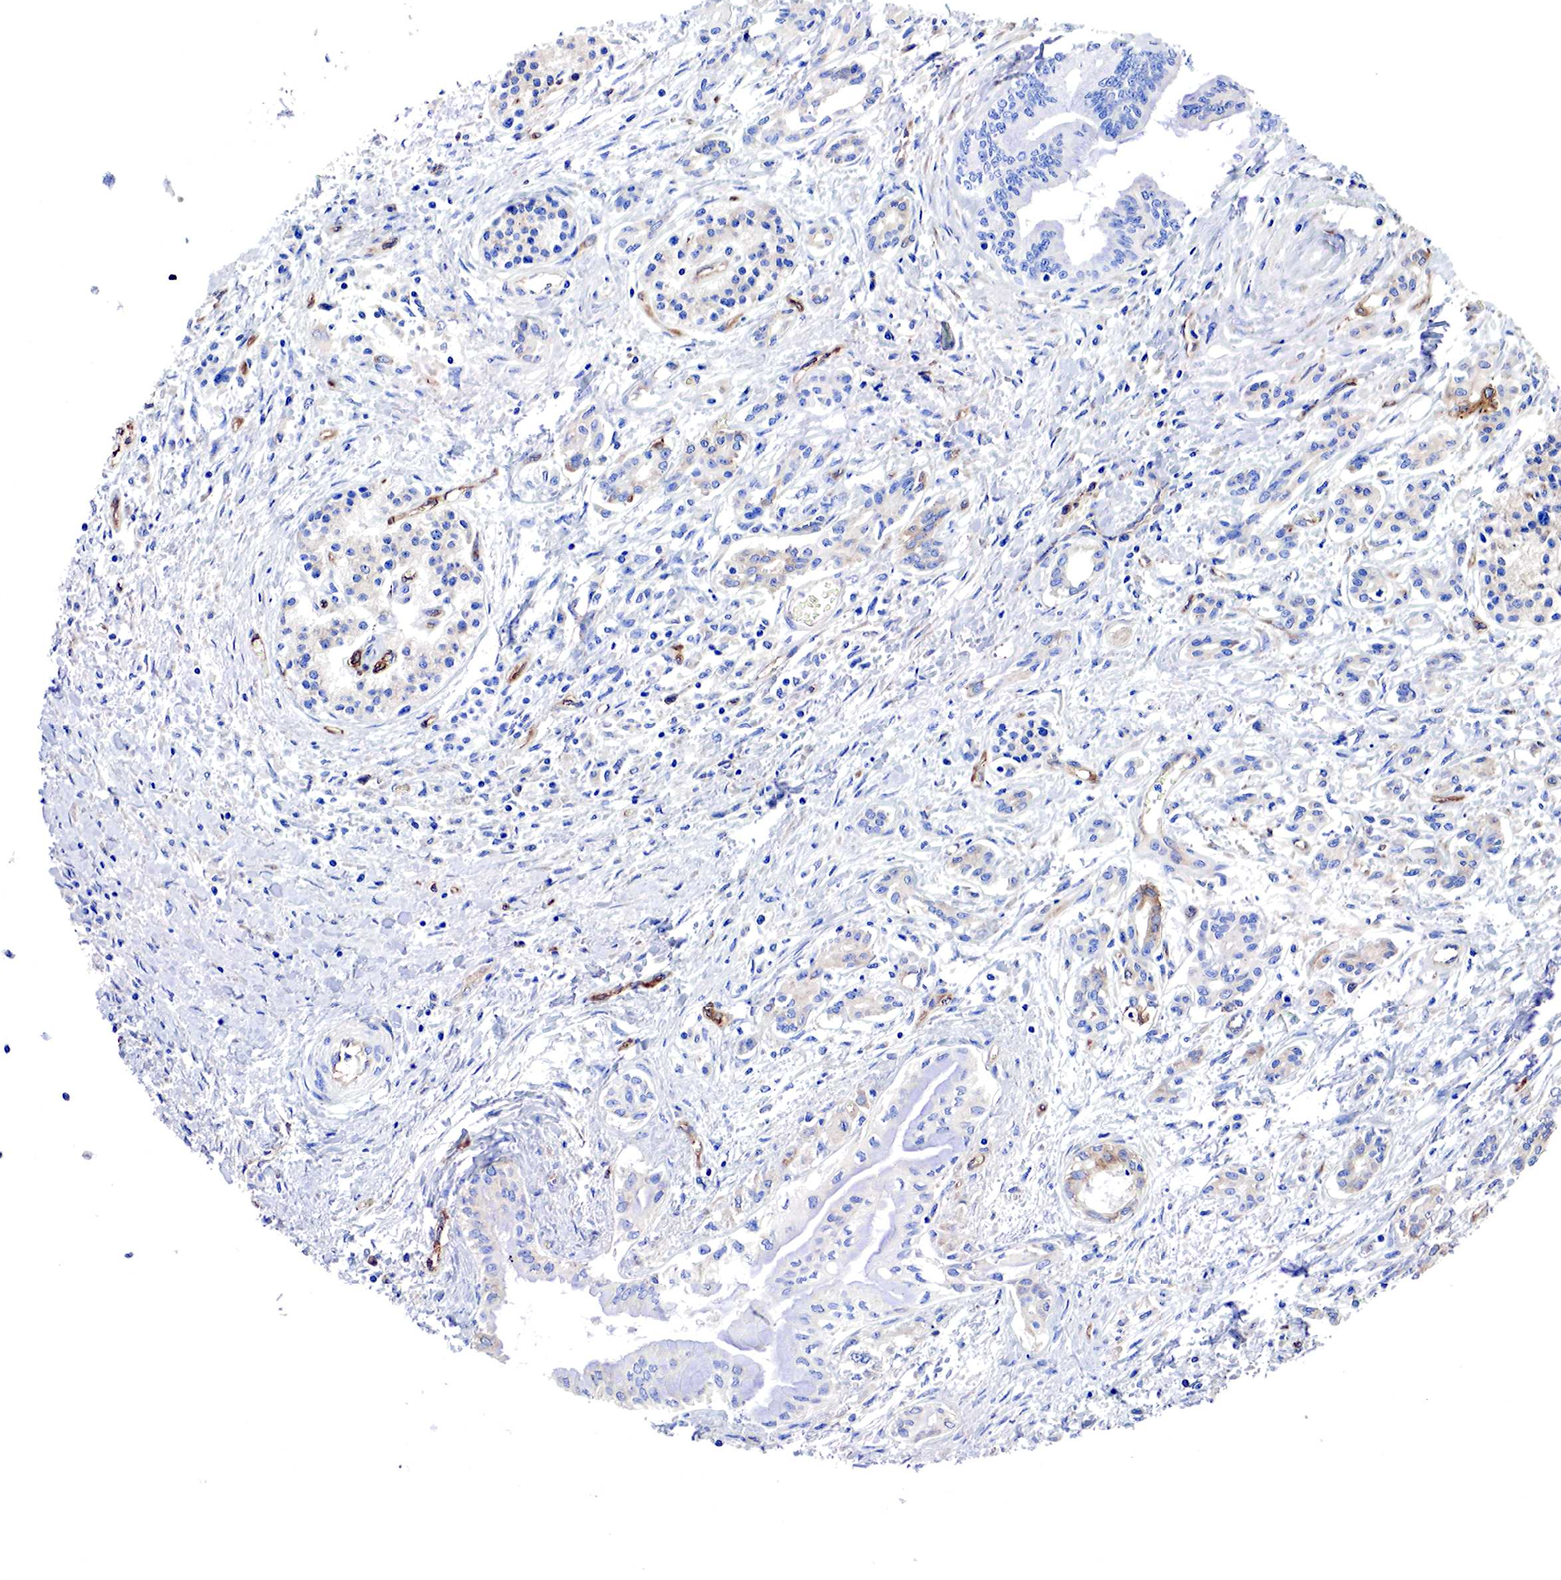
{"staining": {"intensity": "negative", "quantity": "none", "location": "none"}, "tissue": "pancreatic cancer", "cell_type": "Tumor cells", "image_type": "cancer", "snomed": [{"axis": "morphology", "description": "Adenocarcinoma, NOS"}, {"axis": "topography", "description": "Pancreas"}], "caption": "Tumor cells show no significant staining in adenocarcinoma (pancreatic).", "gene": "RDX", "patient": {"sex": "female", "age": 64}}